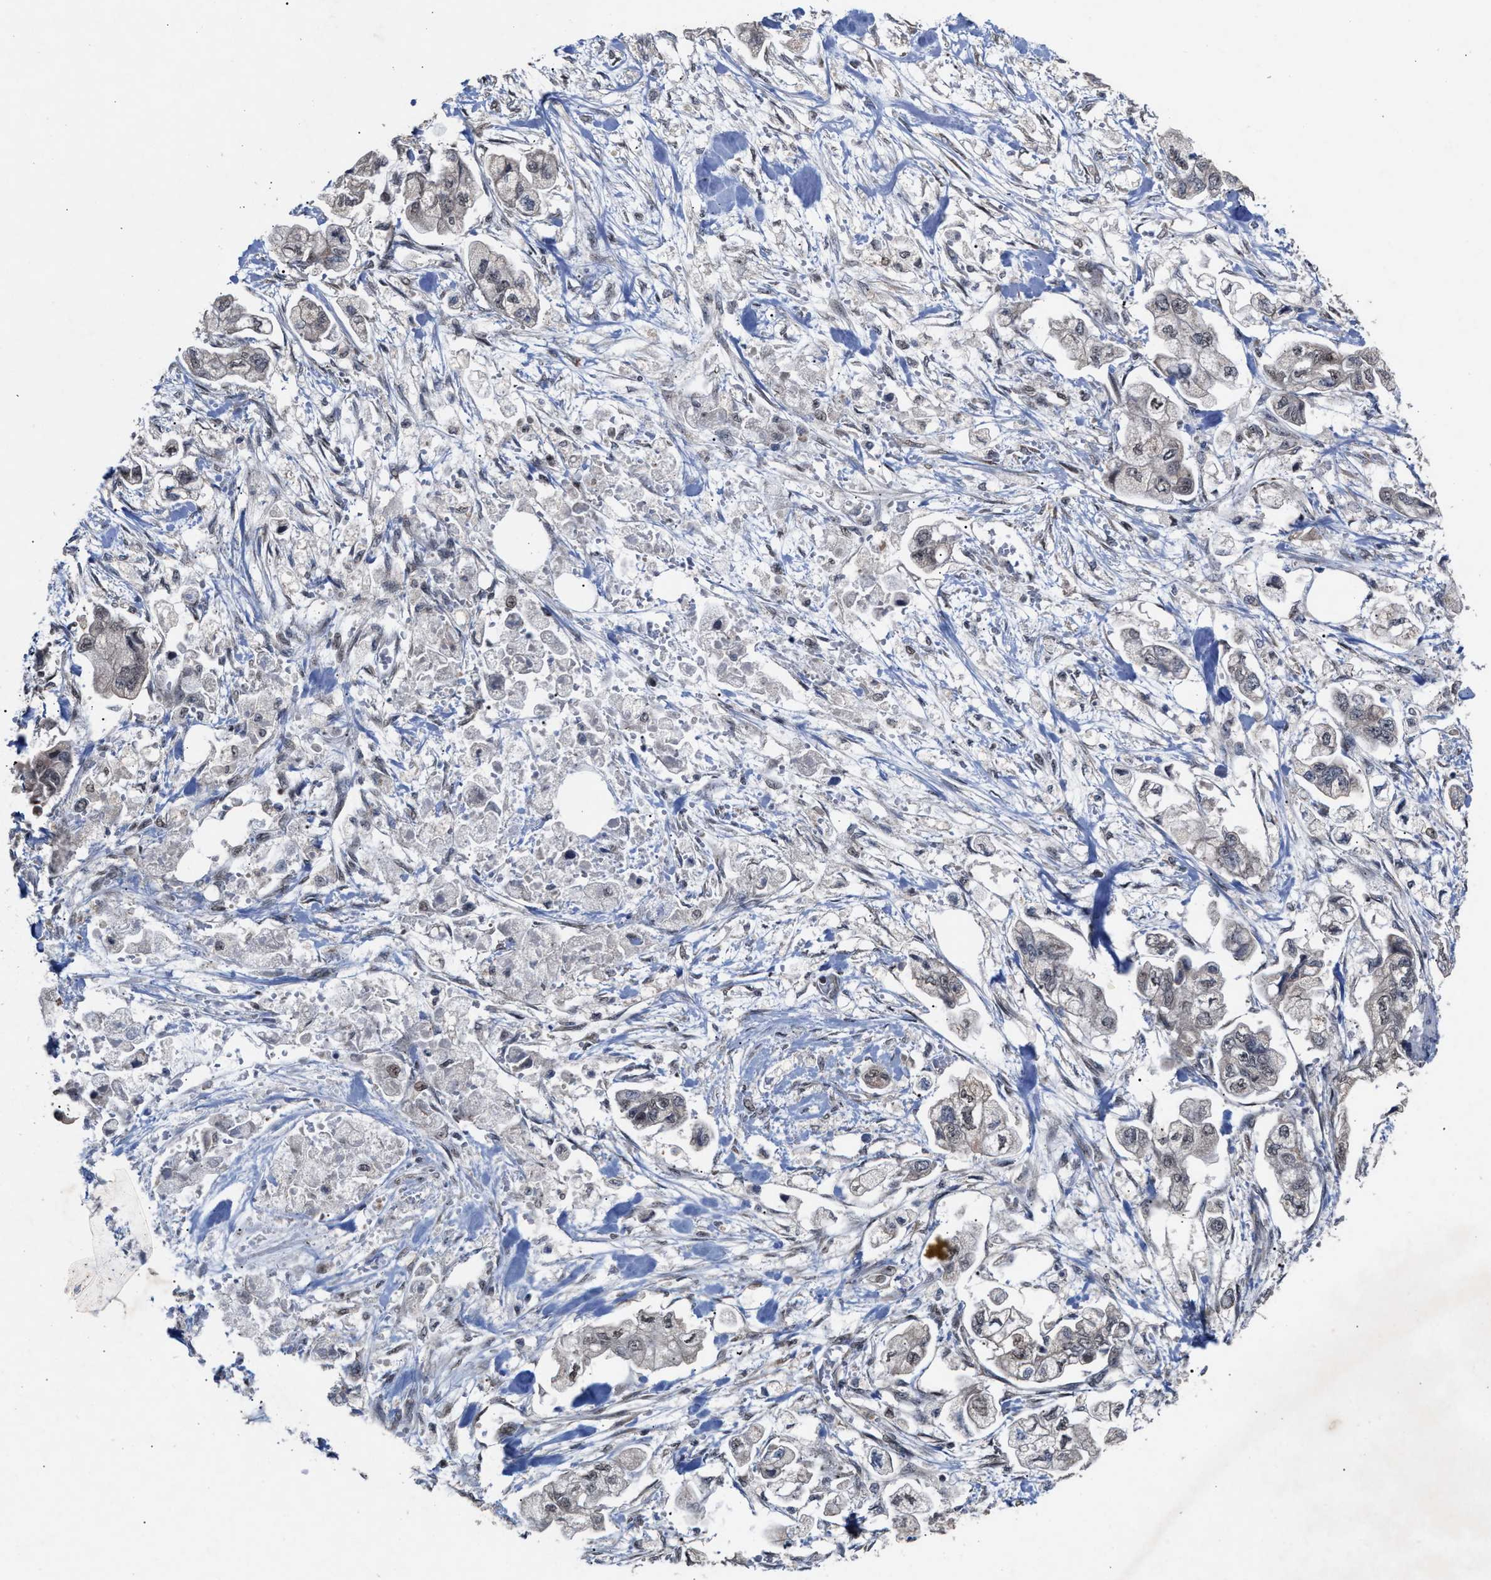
{"staining": {"intensity": "negative", "quantity": "none", "location": "none"}, "tissue": "stomach cancer", "cell_type": "Tumor cells", "image_type": "cancer", "snomed": [{"axis": "morphology", "description": "Normal tissue, NOS"}, {"axis": "morphology", "description": "Adenocarcinoma, NOS"}, {"axis": "topography", "description": "Stomach"}], "caption": "Histopathology image shows no significant protein staining in tumor cells of stomach cancer (adenocarcinoma).", "gene": "MKNK2", "patient": {"sex": "male", "age": 62}}